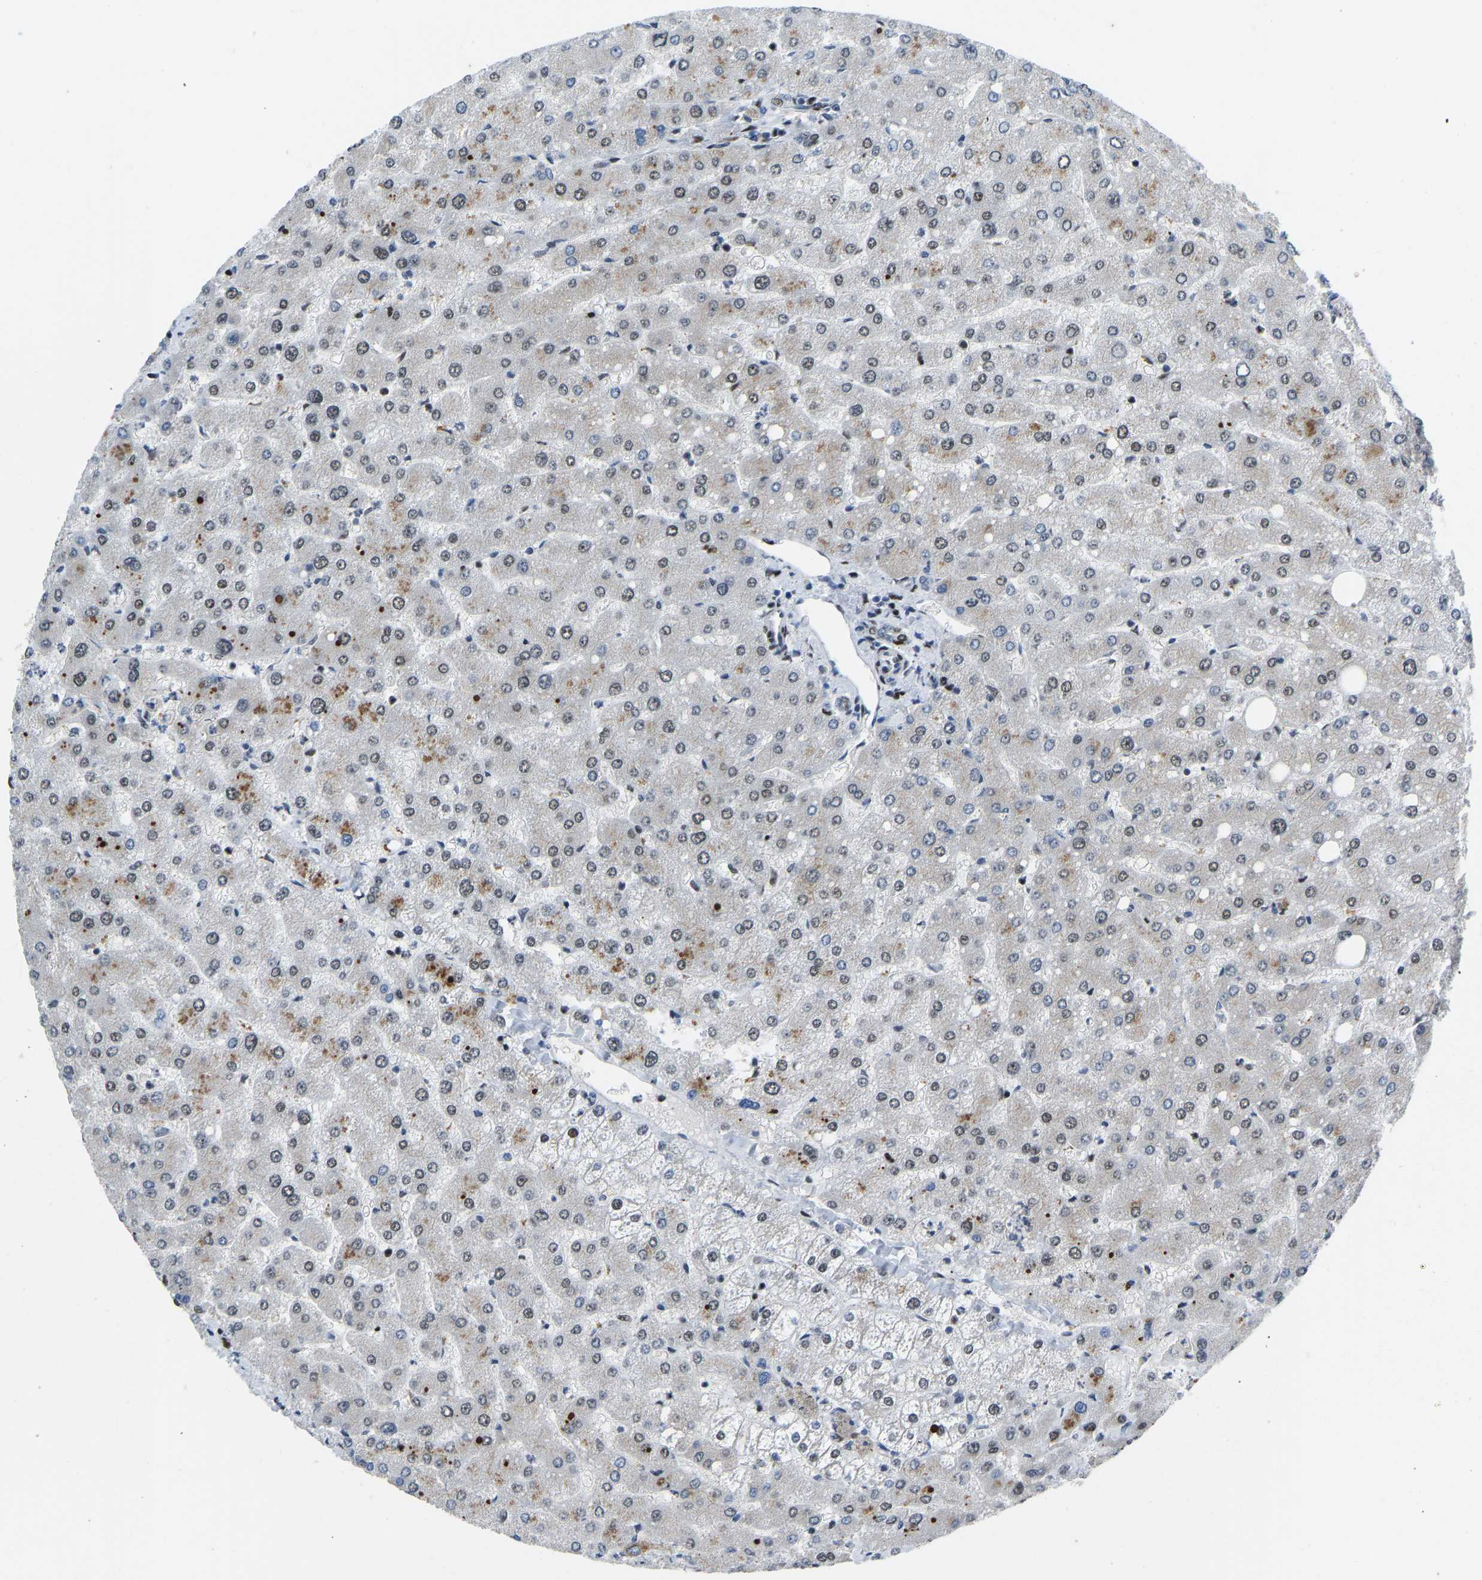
{"staining": {"intensity": "moderate", "quantity": "25%-75%", "location": "nuclear"}, "tissue": "liver", "cell_type": "Cholangiocytes", "image_type": "normal", "snomed": [{"axis": "morphology", "description": "Normal tissue, NOS"}, {"axis": "topography", "description": "Liver"}], "caption": "Unremarkable liver was stained to show a protein in brown. There is medium levels of moderate nuclear positivity in approximately 25%-75% of cholangiocytes.", "gene": "FOXK1", "patient": {"sex": "male", "age": 55}}